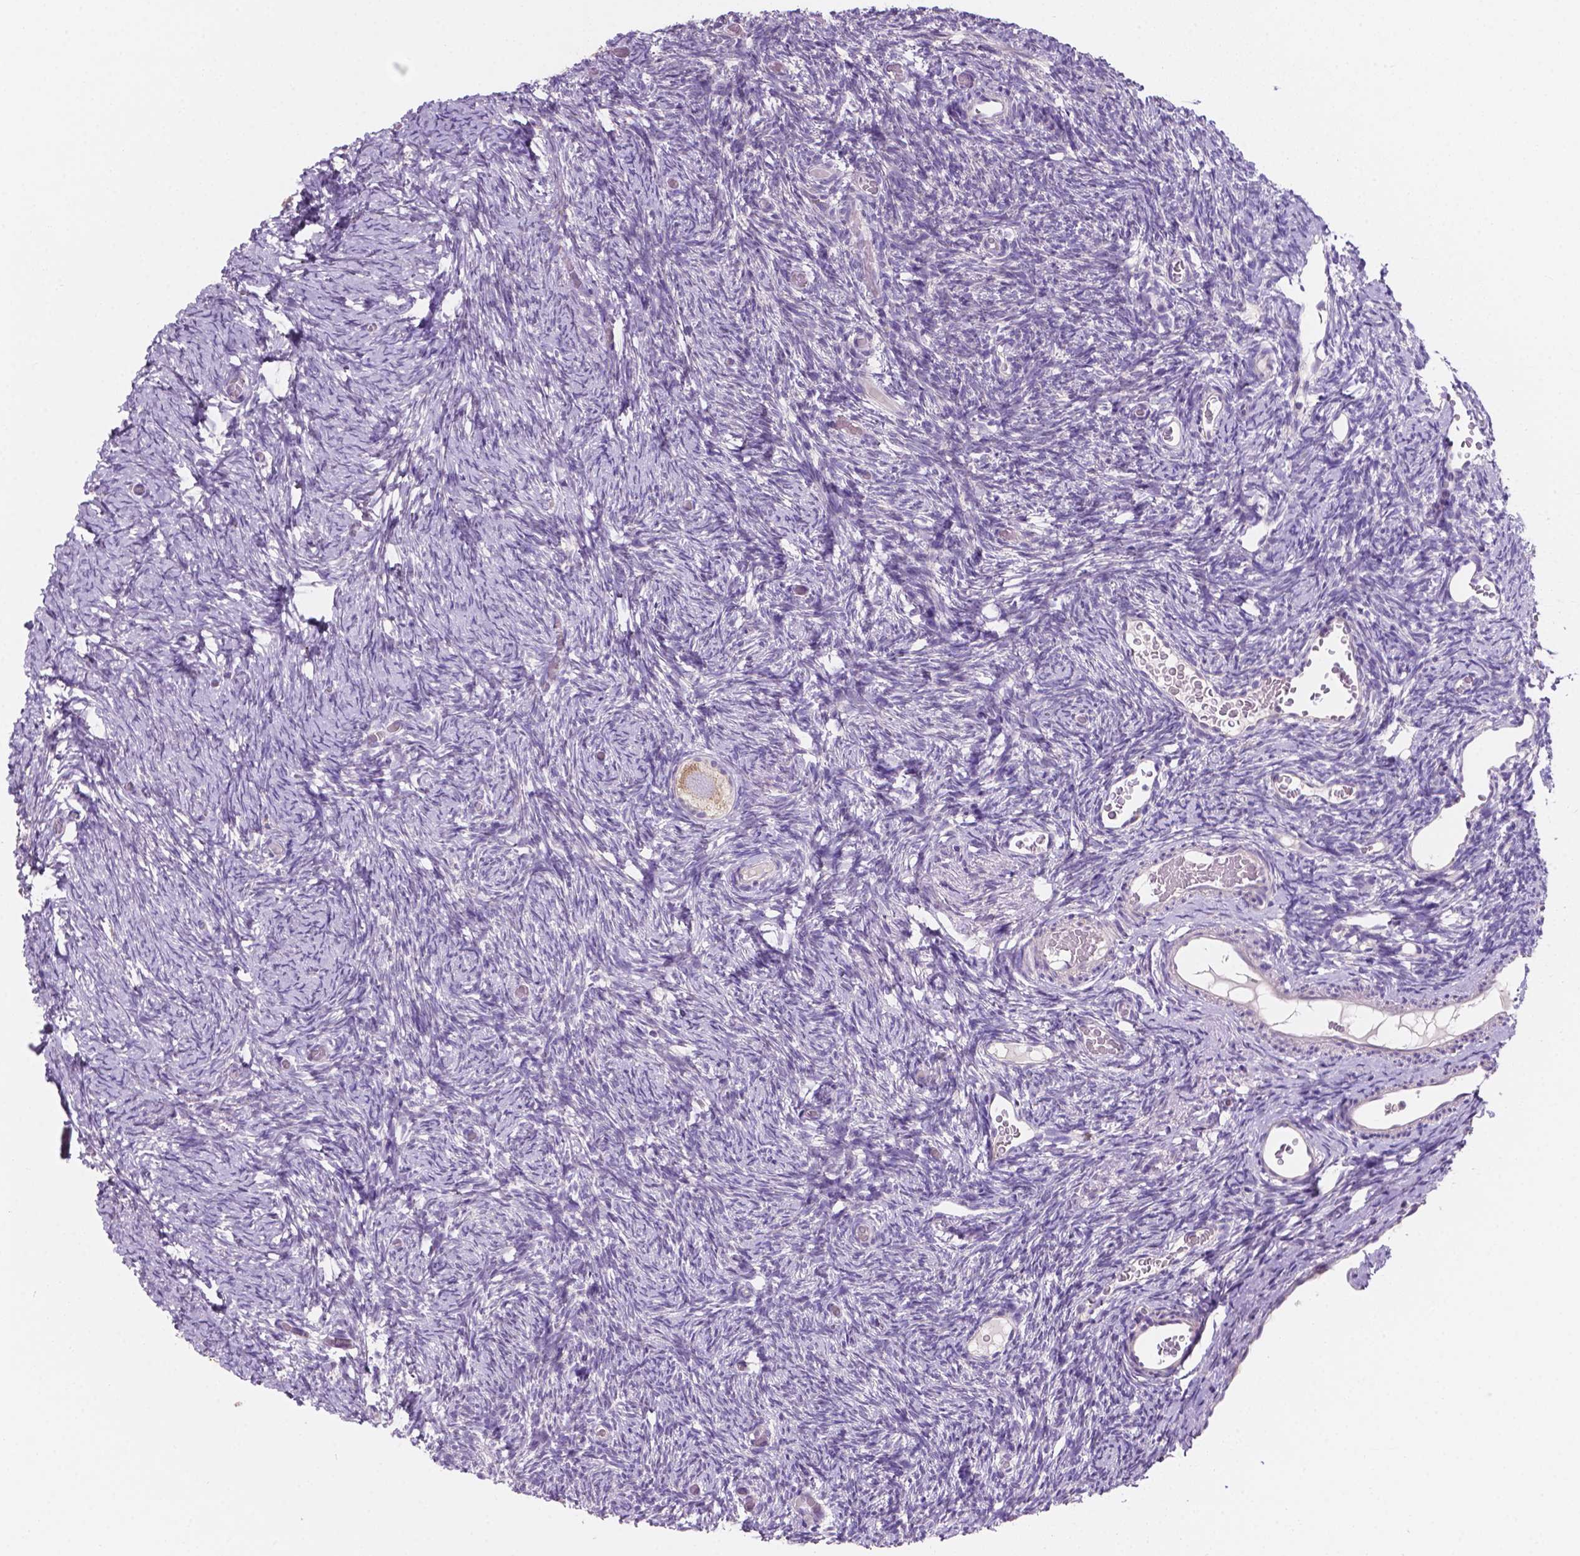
{"staining": {"intensity": "moderate", "quantity": "<25%", "location": "cytoplasmic/membranous"}, "tissue": "ovary", "cell_type": "Follicle cells", "image_type": "normal", "snomed": [{"axis": "morphology", "description": "Normal tissue, NOS"}, {"axis": "topography", "description": "Ovary"}], "caption": "Follicle cells exhibit low levels of moderate cytoplasmic/membranous expression in about <25% of cells in benign human ovary.", "gene": "MKRN2OS", "patient": {"sex": "female", "age": 39}}